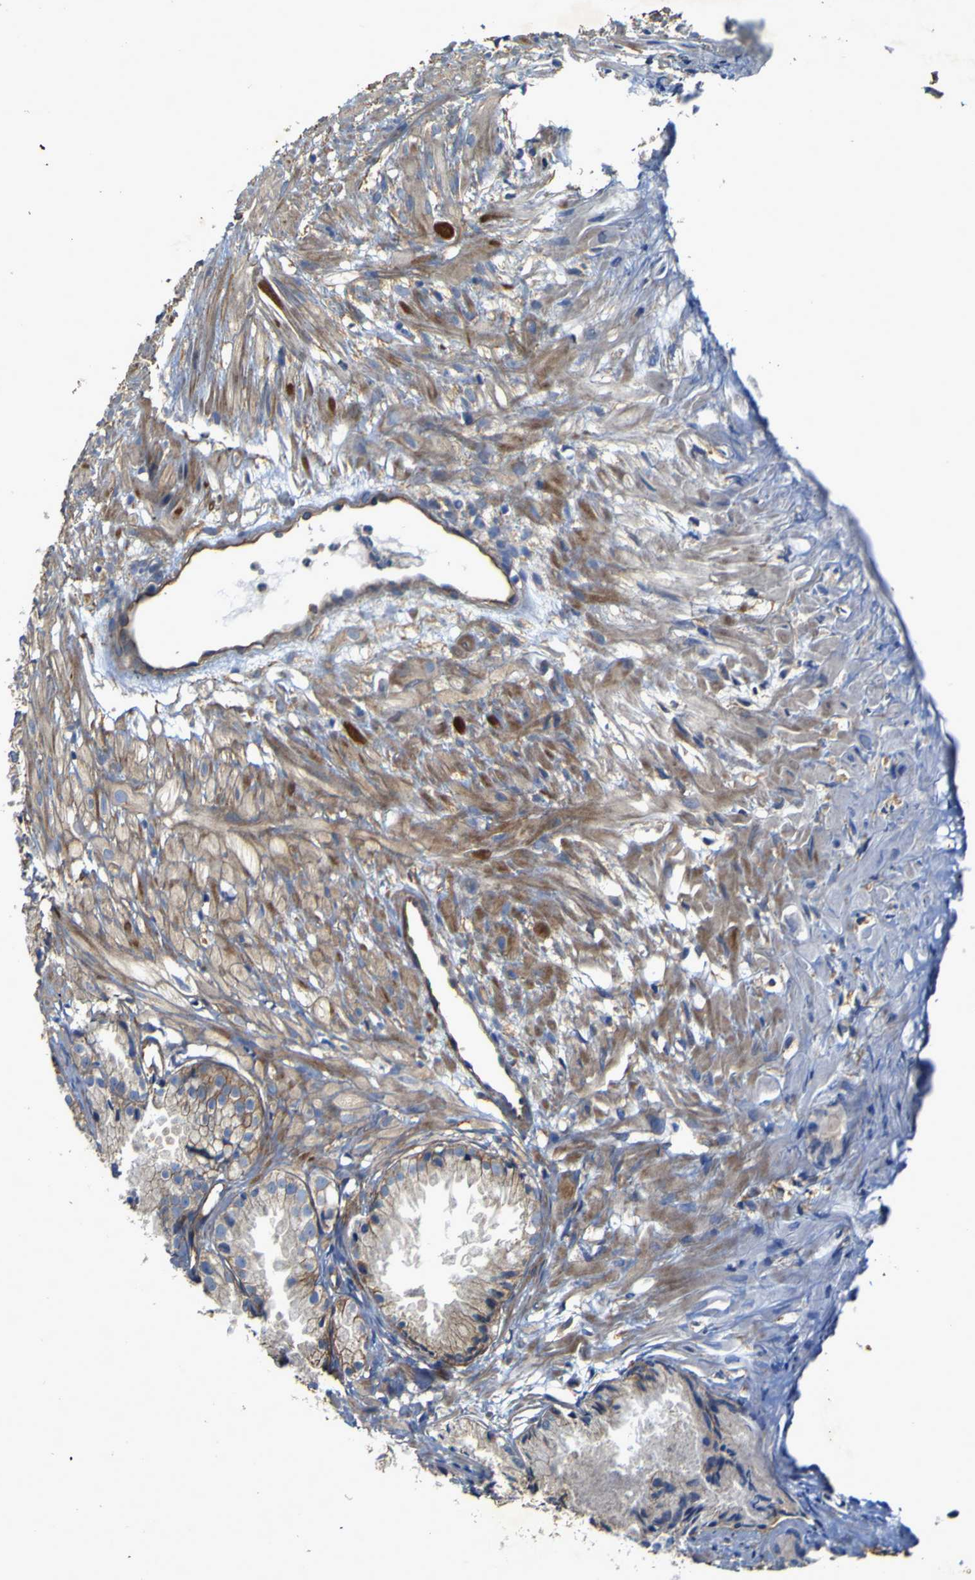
{"staining": {"intensity": "weak", "quantity": "25%-75%", "location": "cytoplasmic/membranous"}, "tissue": "prostate cancer", "cell_type": "Tumor cells", "image_type": "cancer", "snomed": [{"axis": "morphology", "description": "Adenocarcinoma, Low grade"}, {"axis": "topography", "description": "Prostate"}], "caption": "Immunohistochemistry (IHC) micrograph of human prostate cancer (adenocarcinoma (low-grade)) stained for a protein (brown), which shows low levels of weak cytoplasmic/membranous positivity in about 25%-75% of tumor cells.", "gene": "TNFSF15", "patient": {"sex": "male", "age": 72}}